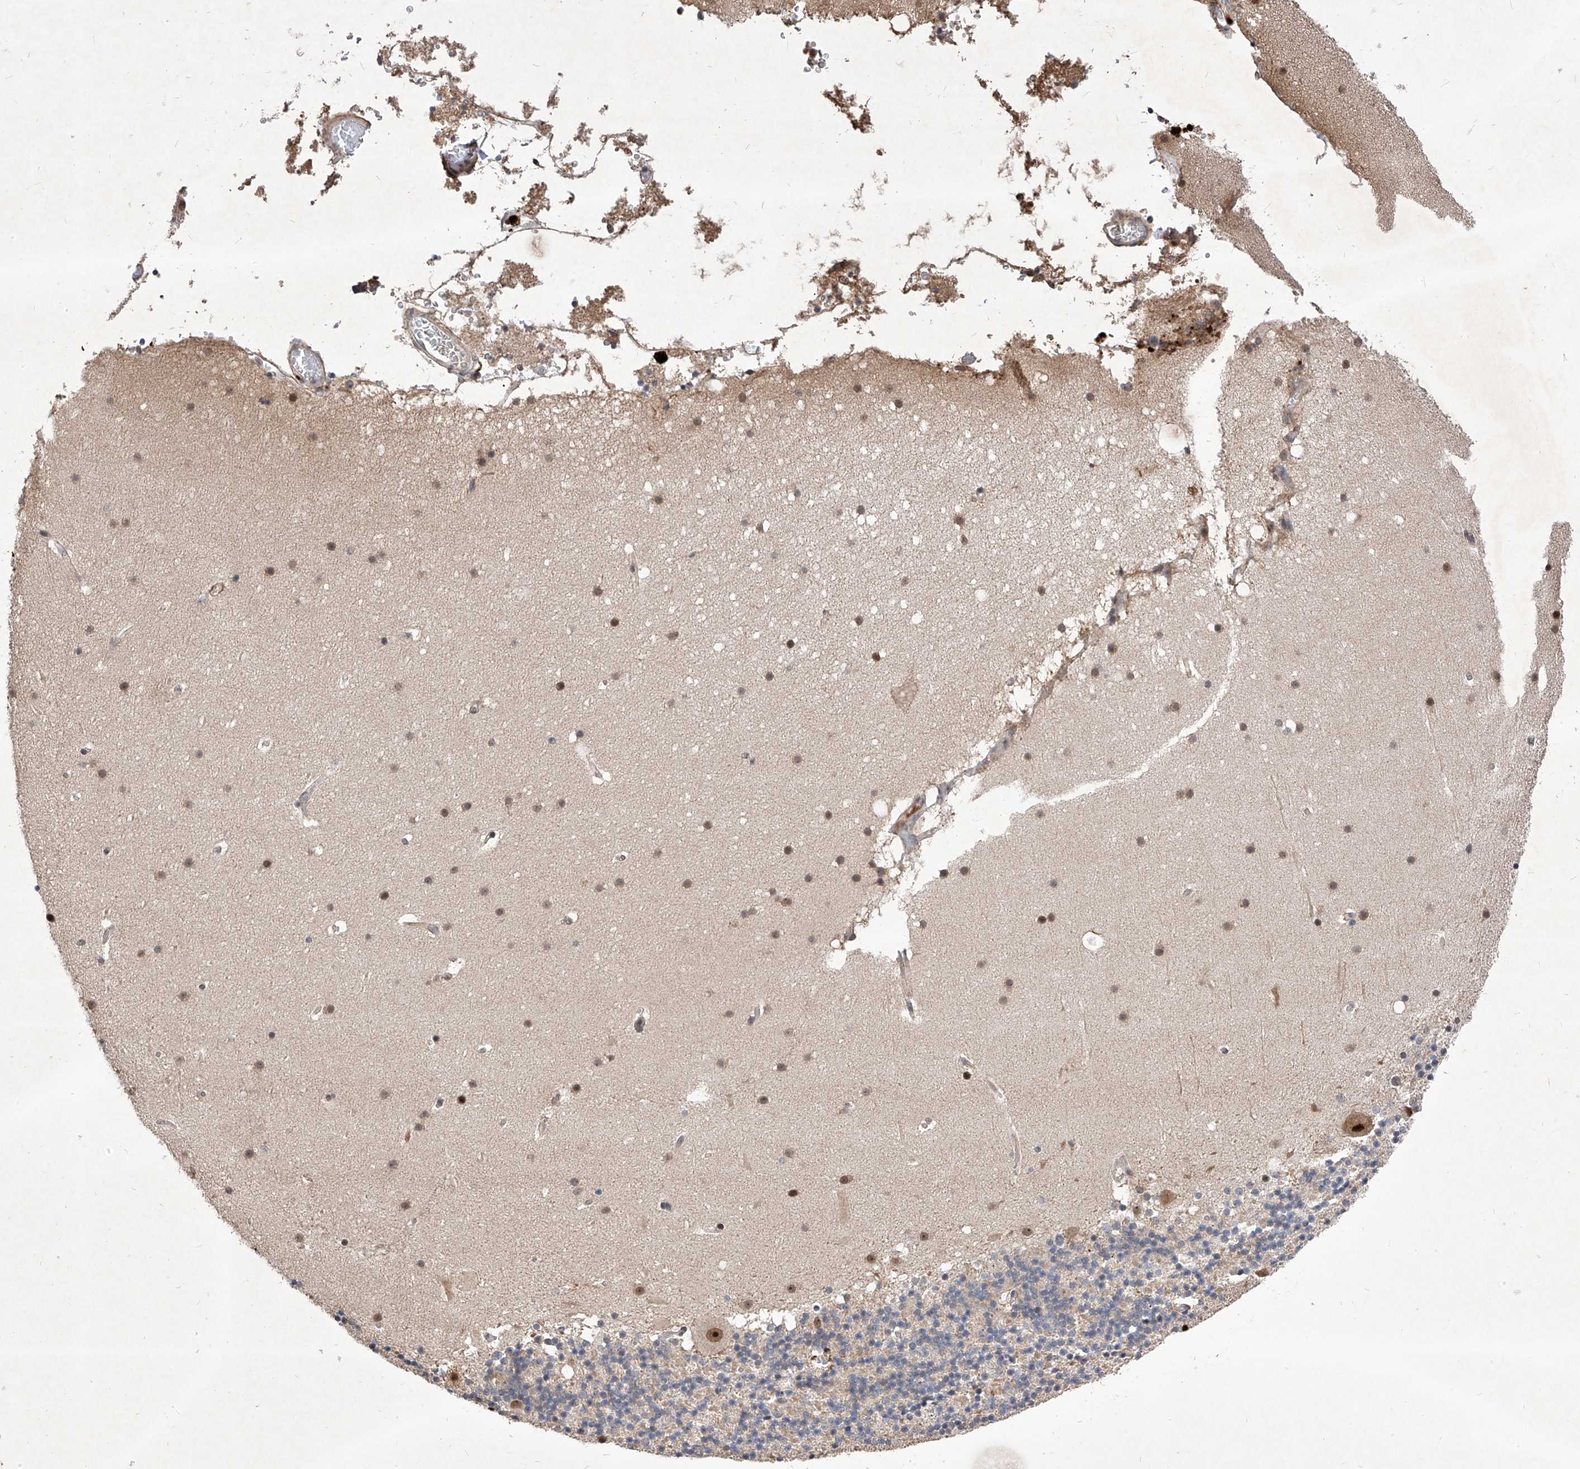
{"staining": {"intensity": "negative", "quantity": "none", "location": "none"}, "tissue": "cerebellum", "cell_type": "Cells in granular layer", "image_type": "normal", "snomed": [{"axis": "morphology", "description": "Normal tissue, NOS"}, {"axis": "topography", "description": "Cerebellum"}], "caption": "High power microscopy histopathology image of an IHC image of benign cerebellum, revealing no significant positivity in cells in granular layer.", "gene": "LGR4", "patient": {"sex": "male", "age": 57}}